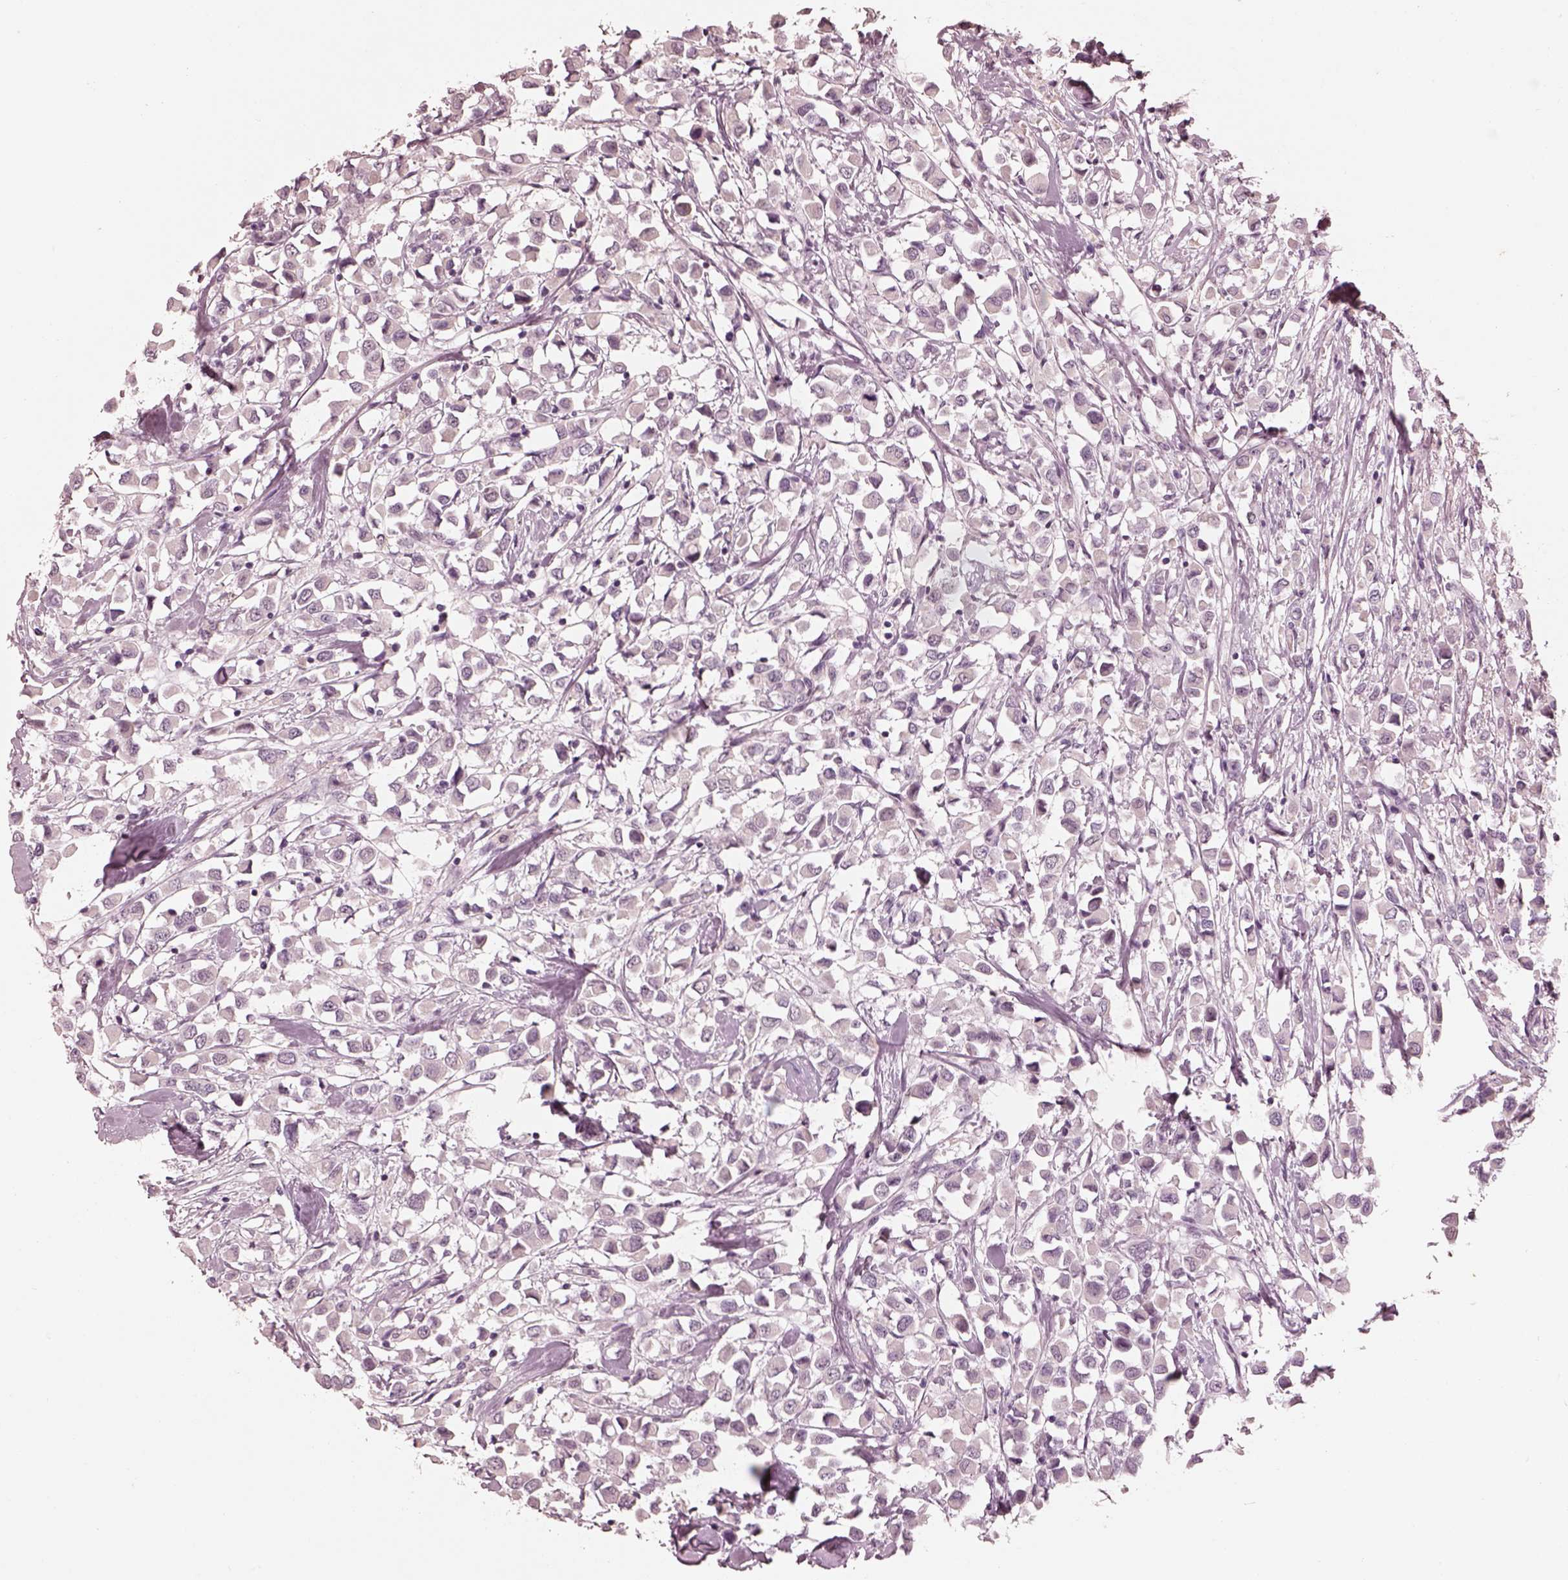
{"staining": {"intensity": "negative", "quantity": "none", "location": "none"}, "tissue": "breast cancer", "cell_type": "Tumor cells", "image_type": "cancer", "snomed": [{"axis": "morphology", "description": "Duct carcinoma"}, {"axis": "topography", "description": "Breast"}], "caption": "An immunohistochemistry (IHC) image of breast intraductal carcinoma is shown. There is no staining in tumor cells of breast intraductal carcinoma.", "gene": "KCNA2", "patient": {"sex": "female", "age": 61}}